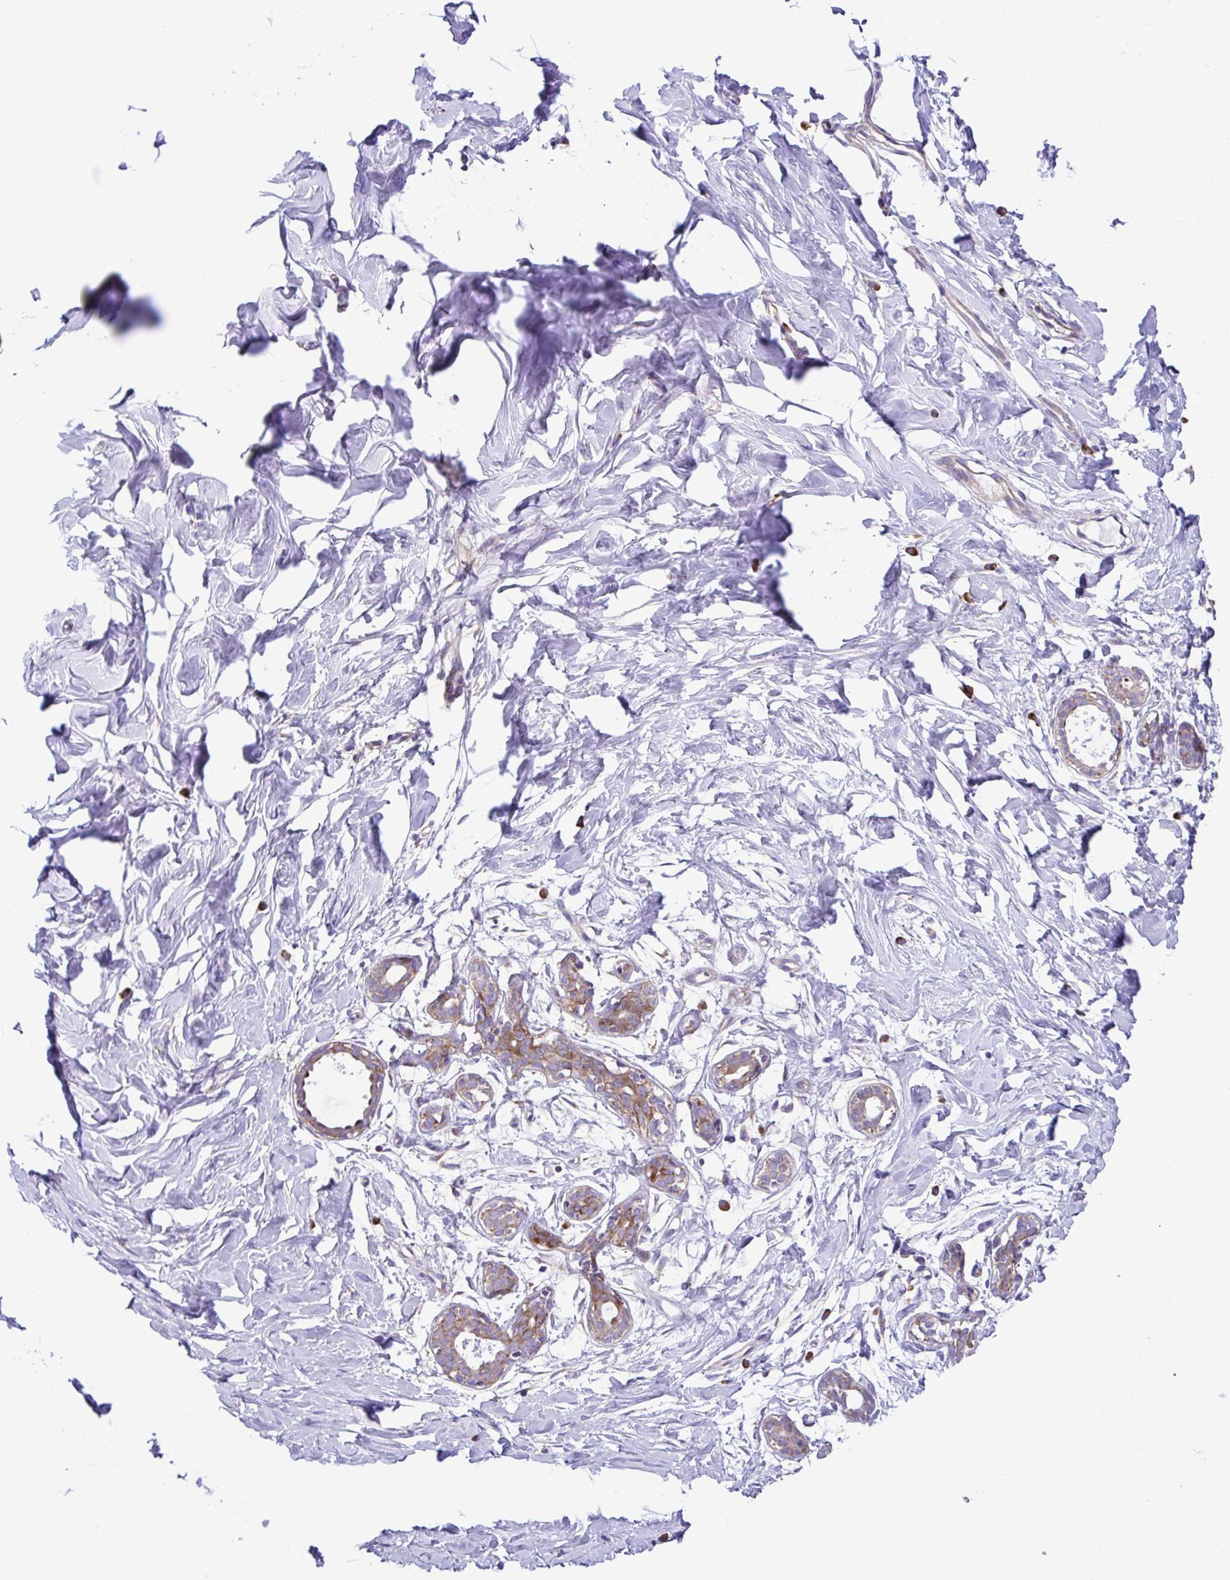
{"staining": {"intensity": "negative", "quantity": "none", "location": "none"}, "tissue": "breast", "cell_type": "Adipocytes", "image_type": "normal", "snomed": [{"axis": "morphology", "description": "Normal tissue, NOS"}, {"axis": "topography", "description": "Breast"}], "caption": "Immunohistochemistry (IHC) image of unremarkable human breast stained for a protein (brown), which demonstrates no positivity in adipocytes. (Stains: DAB (3,3'-diaminobenzidine) IHC with hematoxylin counter stain, Microscopy: brightfield microscopy at high magnification).", "gene": "RPL7", "patient": {"sex": "female", "age": 27}}